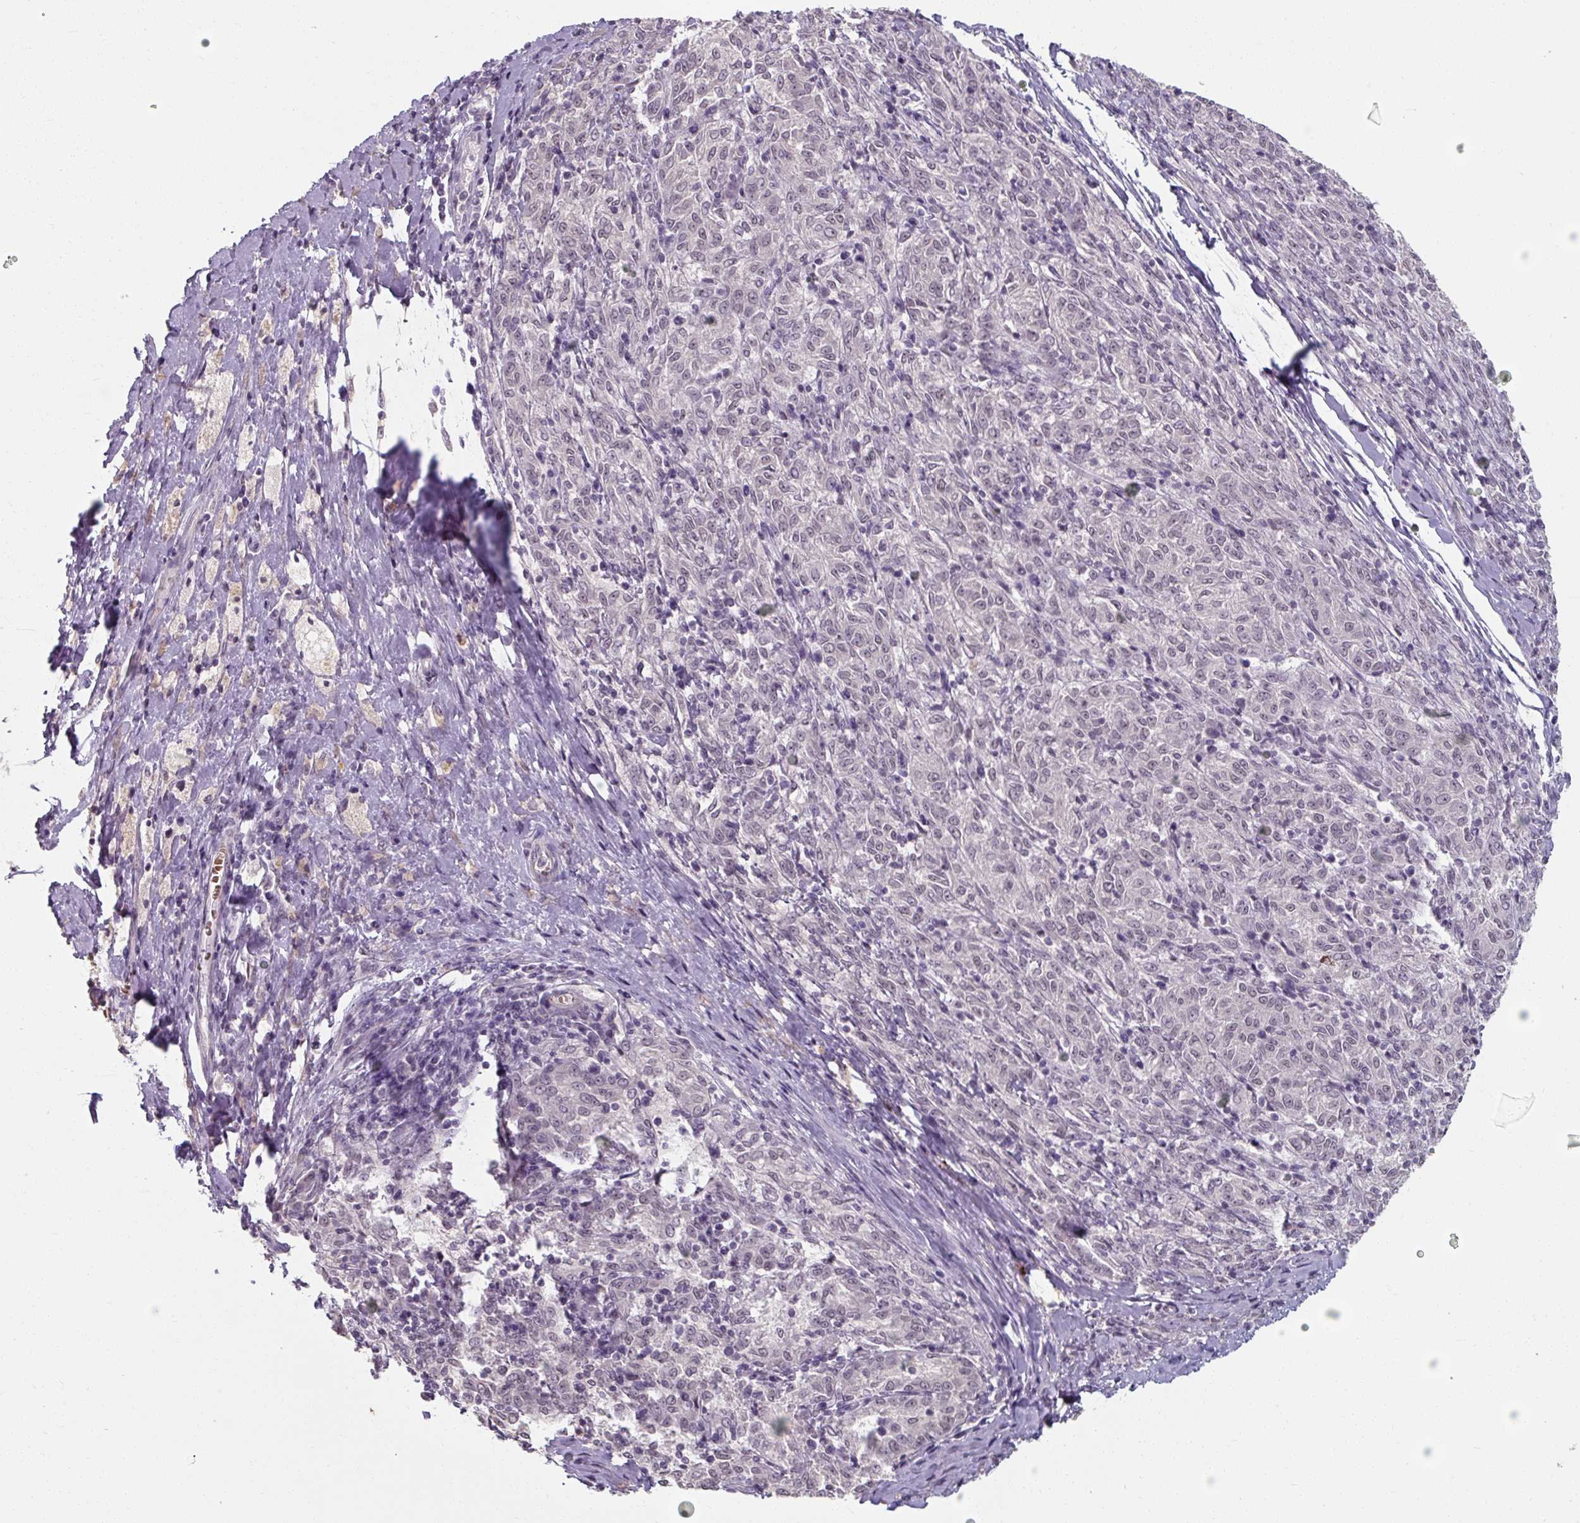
{"staining": {"intensity": "negative", "quantity": "none", "location": "none"}, "tissue": "melanoma", "cell_type": "Tumor cells", "image_type": "cancer", "snomed": [{"axis": "morphology", "description": "Malignant melanoma, NOS"}, {"axis": "topography", "description": "Skin"}], "caption": "DAB (3,3'-diaminobenzidine) immunohistochemical staining of human malignant melanoma reveals no significant expression in tumor cells. (DAB (3,3'-diaminobenzidine) IHC with hematoxylin counter stain).", "gene": "ZFTRAF1", "patient": {"sex": "female", "age": 72}}